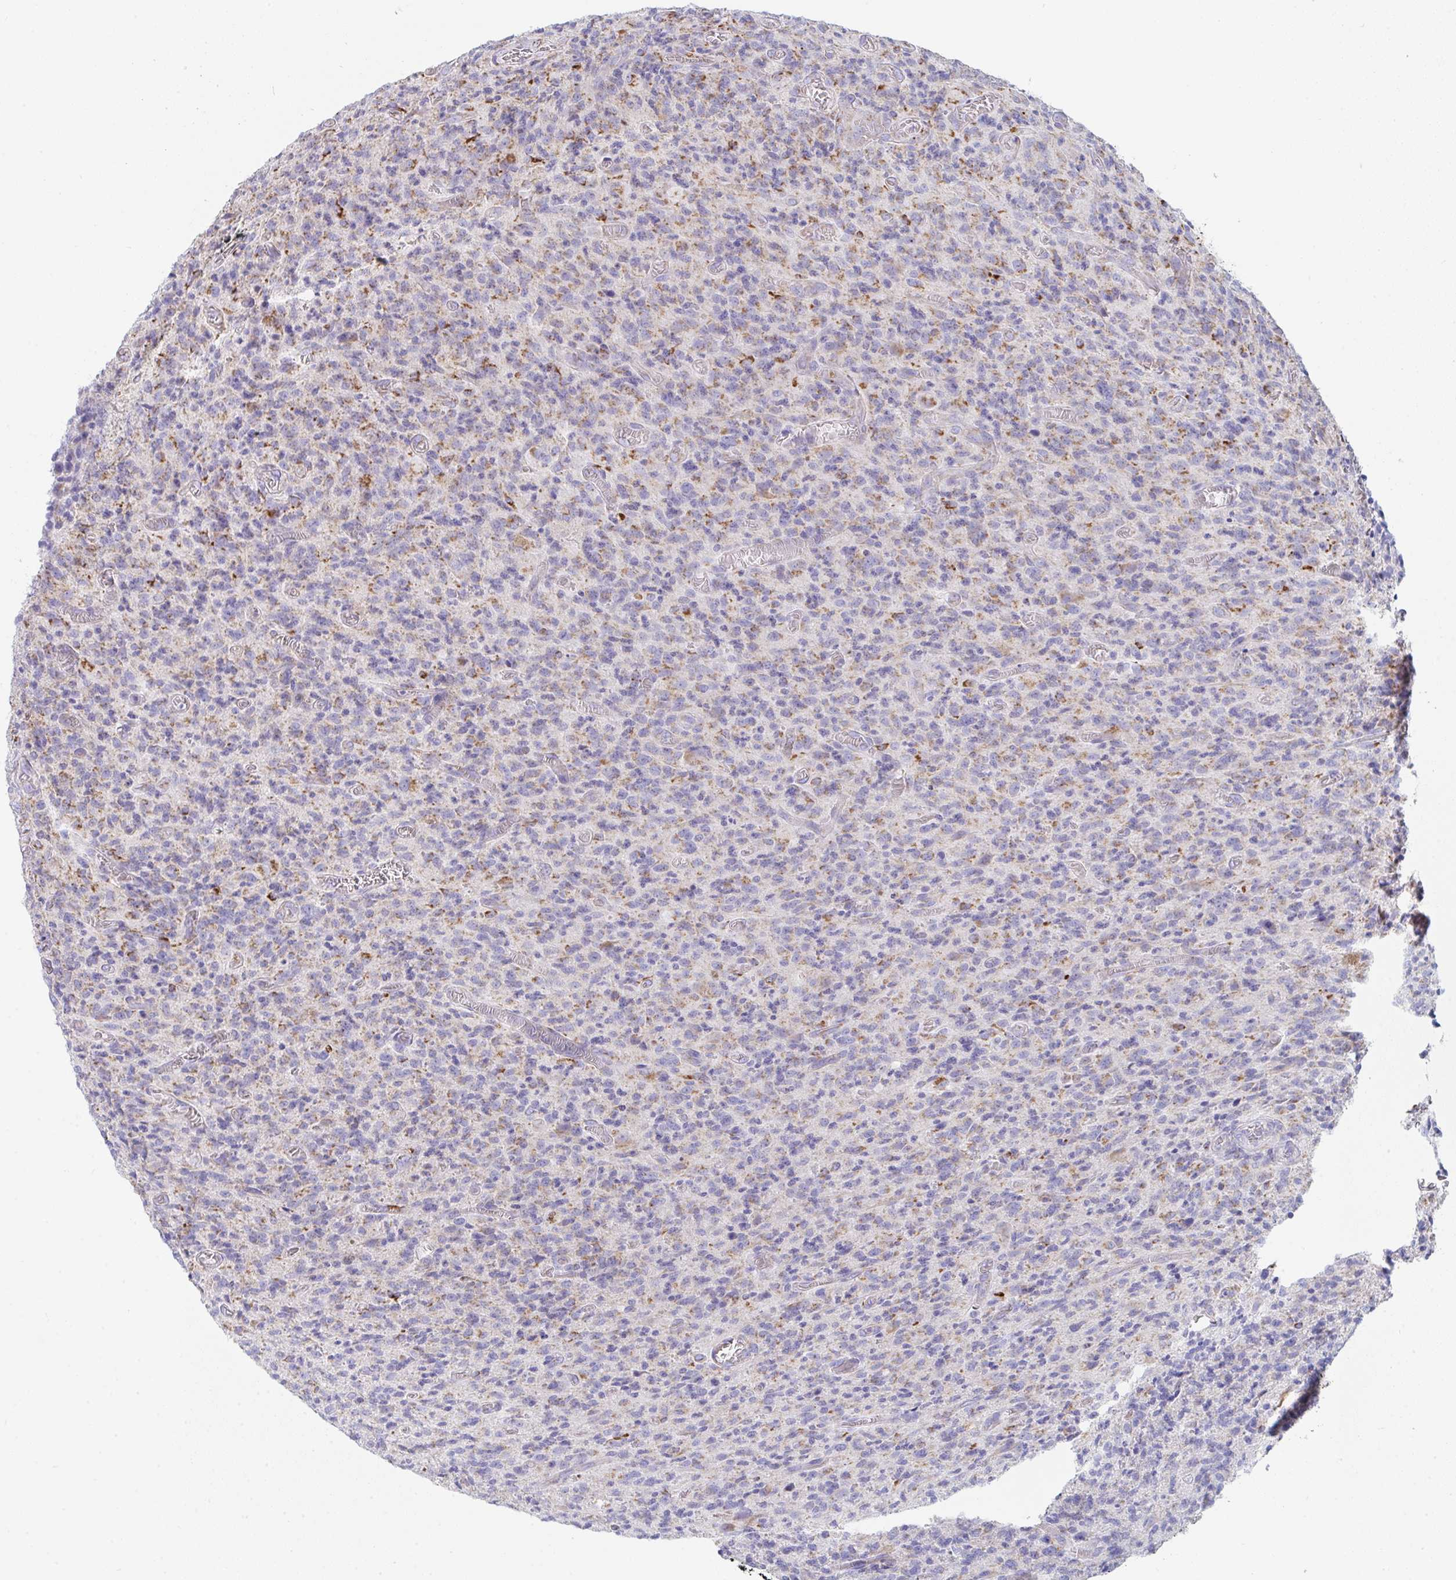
{"staining": {"intensity": "moderate", "quantity": "<25%", "location": "cytoplasmic/membranous"}, "tissue": "glioma", "cell_type": "Tumor cells", "image_type": "cancer", "snomed": [{"axis": "morphology", "description": "Glioma, malignant, High grade"}, {"axis": "topography", "description": "Brain"}], "caption": "High-magnification brightfield microscopy of glioma stained with DAB (brown) and counterstained with hematoxylin (blue). tumor cells exhibit moderate cytoplasmic/membranous positivity is identified in approximately<25% of cells. The staining is performed using DAB (3,3'-diaminobenzidine) brown chromogen to label protein expression. The nuclei are counter-stained blue using hematoxylin.", "gene": "AIFM1", "patient": {"sex": "male", "age": 76}}